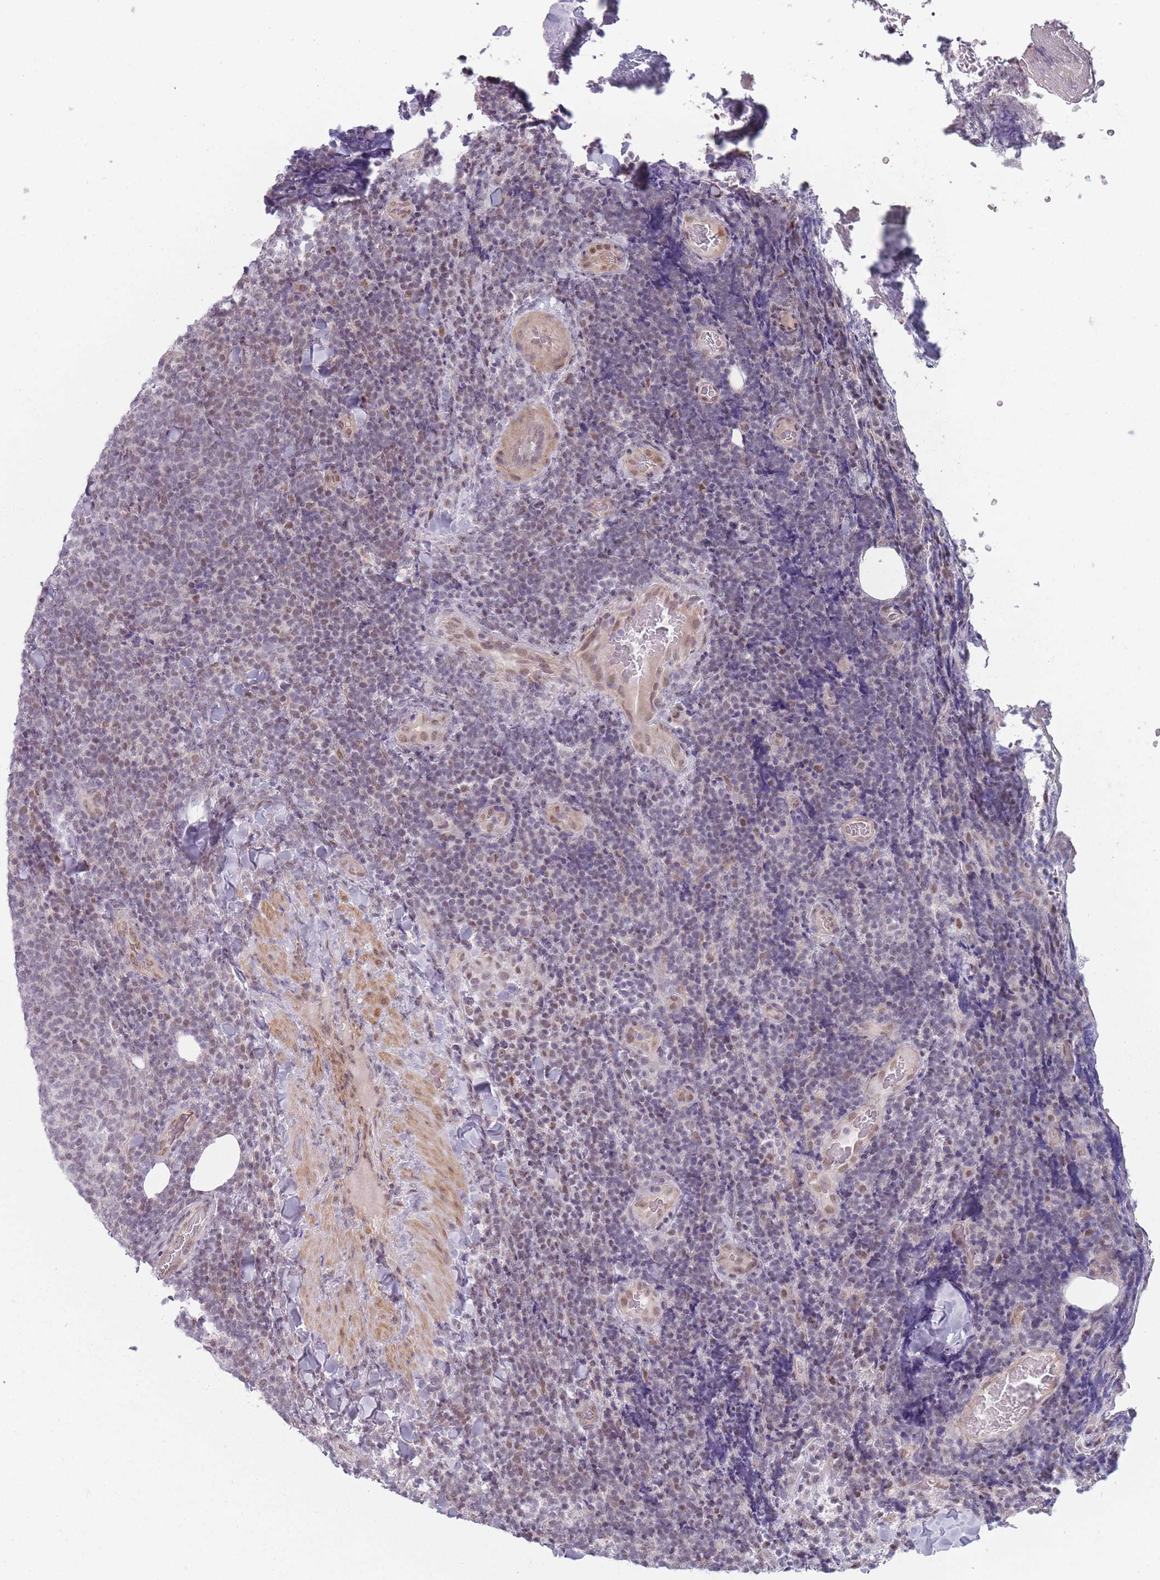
{"staining": {"intensity": "weak", "quantity": "25%-75%", "location": "nuclear"}, "tissue": "lymphoma", "cell_type": "Tumor cells", "image_type": "cancer", "snomed": [{"axis": "morphology", "description": "Malignant lymphoma, non-Hodgkin's type, Low grade"}, {"axis": "topography", "description": "Lymph node"}], "caption": "Protein staining exhibits weak nuclear positivity in about 25%-75% of tumor cells in low-grade malignant lymphoma, non-Hodgkin's type.", "gene": "SH3BGRL2", "patient": {"sex": "male", "age": 66}}